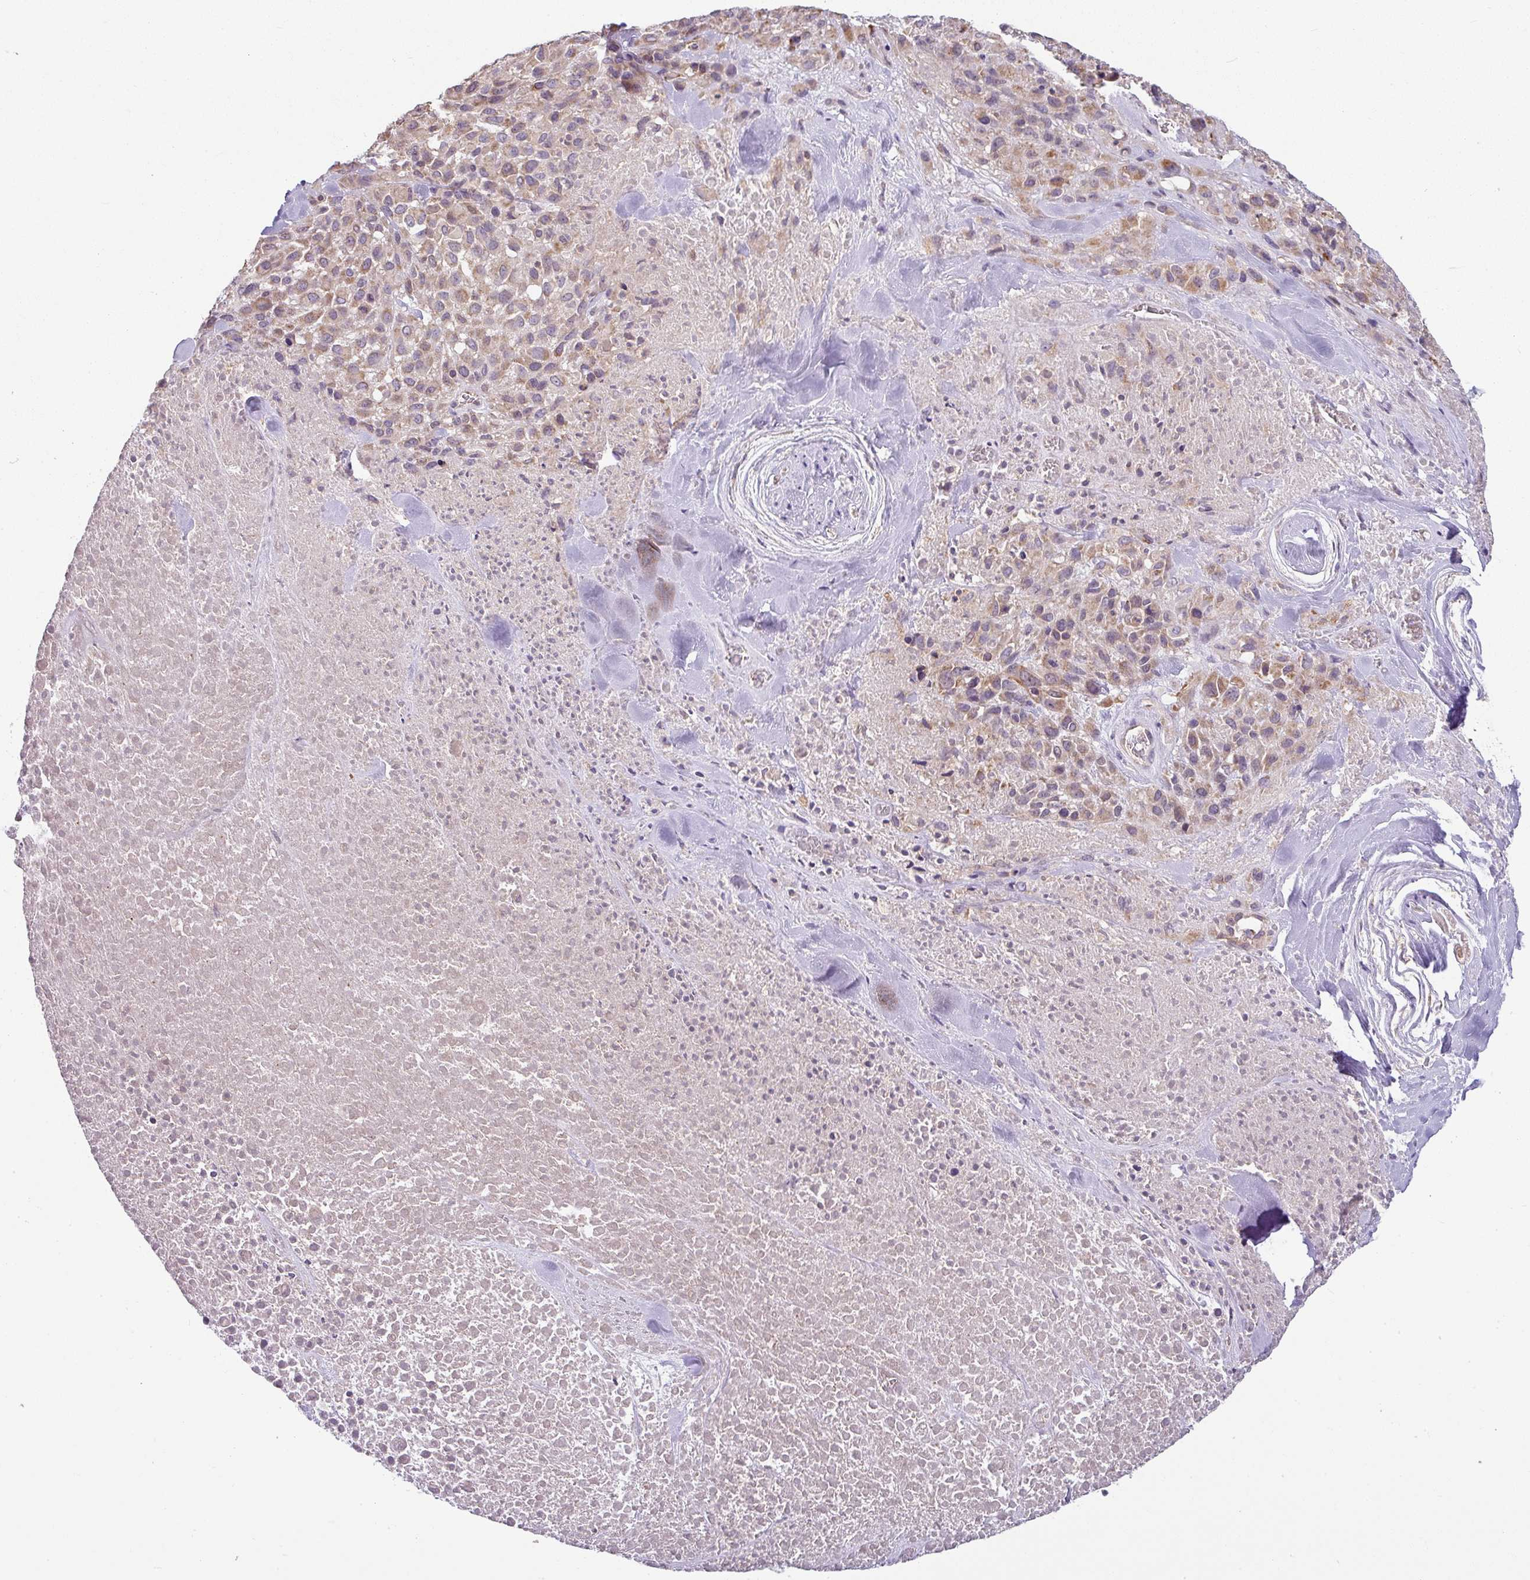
{"staining": {"intensity": "moderate", "quantity": "25%-75%", "location": "cytoplasmic/membranous"}, "tissue": "melanoma", "cell_type": "Tumor cells", "image_type": "cancer", "snomed": [{"axis": "morphology", "description": "Malignant melanoma, Metastatic site"}, {"axis": "topography", "description": "Skin"}], "caption": "Malignant melanoma (metastatic site) stained with immunohistochemistry (IHC) reveals moderate cytoplasmic/membranous expression in about 25%-75% of tumor cells.", "gene": "PALS2", "patient": {"sex": "female", "age": 81}}